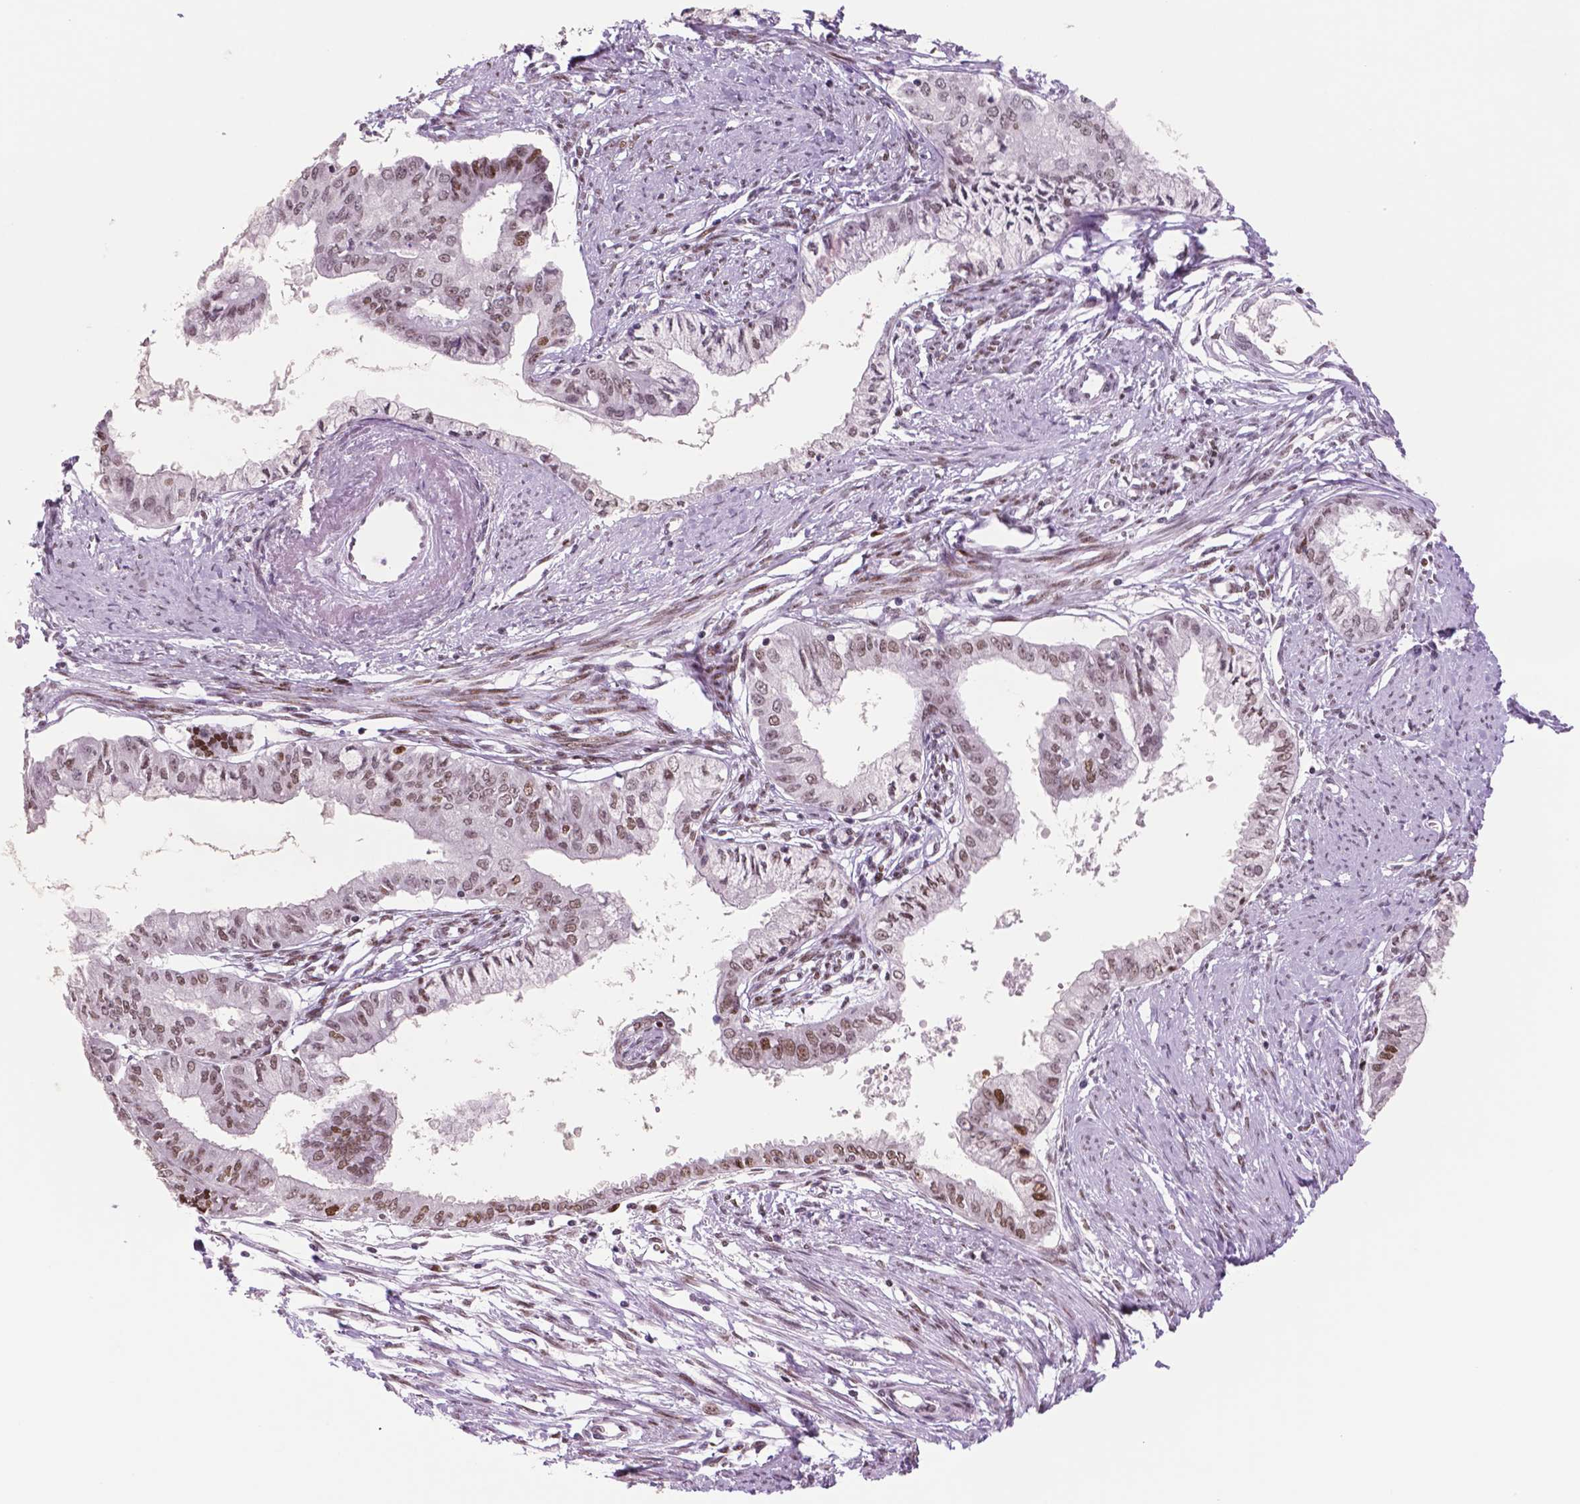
{"staining": {"intensity": "moderate", "quantity": "25%-75%", "location": "nuclear"}, "tissue": "endometrial cancer", "cell_type": "Tumor cells", "image_type": "cancer", "snomed": [{"axis": "morphology", "description": "Adenocarcinoma, NOS"}, {"axis": "topography", "description": "Endometrium"}], "caption": "Protein expression analysis of human endometrial cancer reveals moderate nuclear staining in approximately 25%-75% of tumor cells. (Brightfield microscopy of DAB IHC at high magnification).", "gene": "MSH6", "patient": {"sex": "female", "age": 76}}